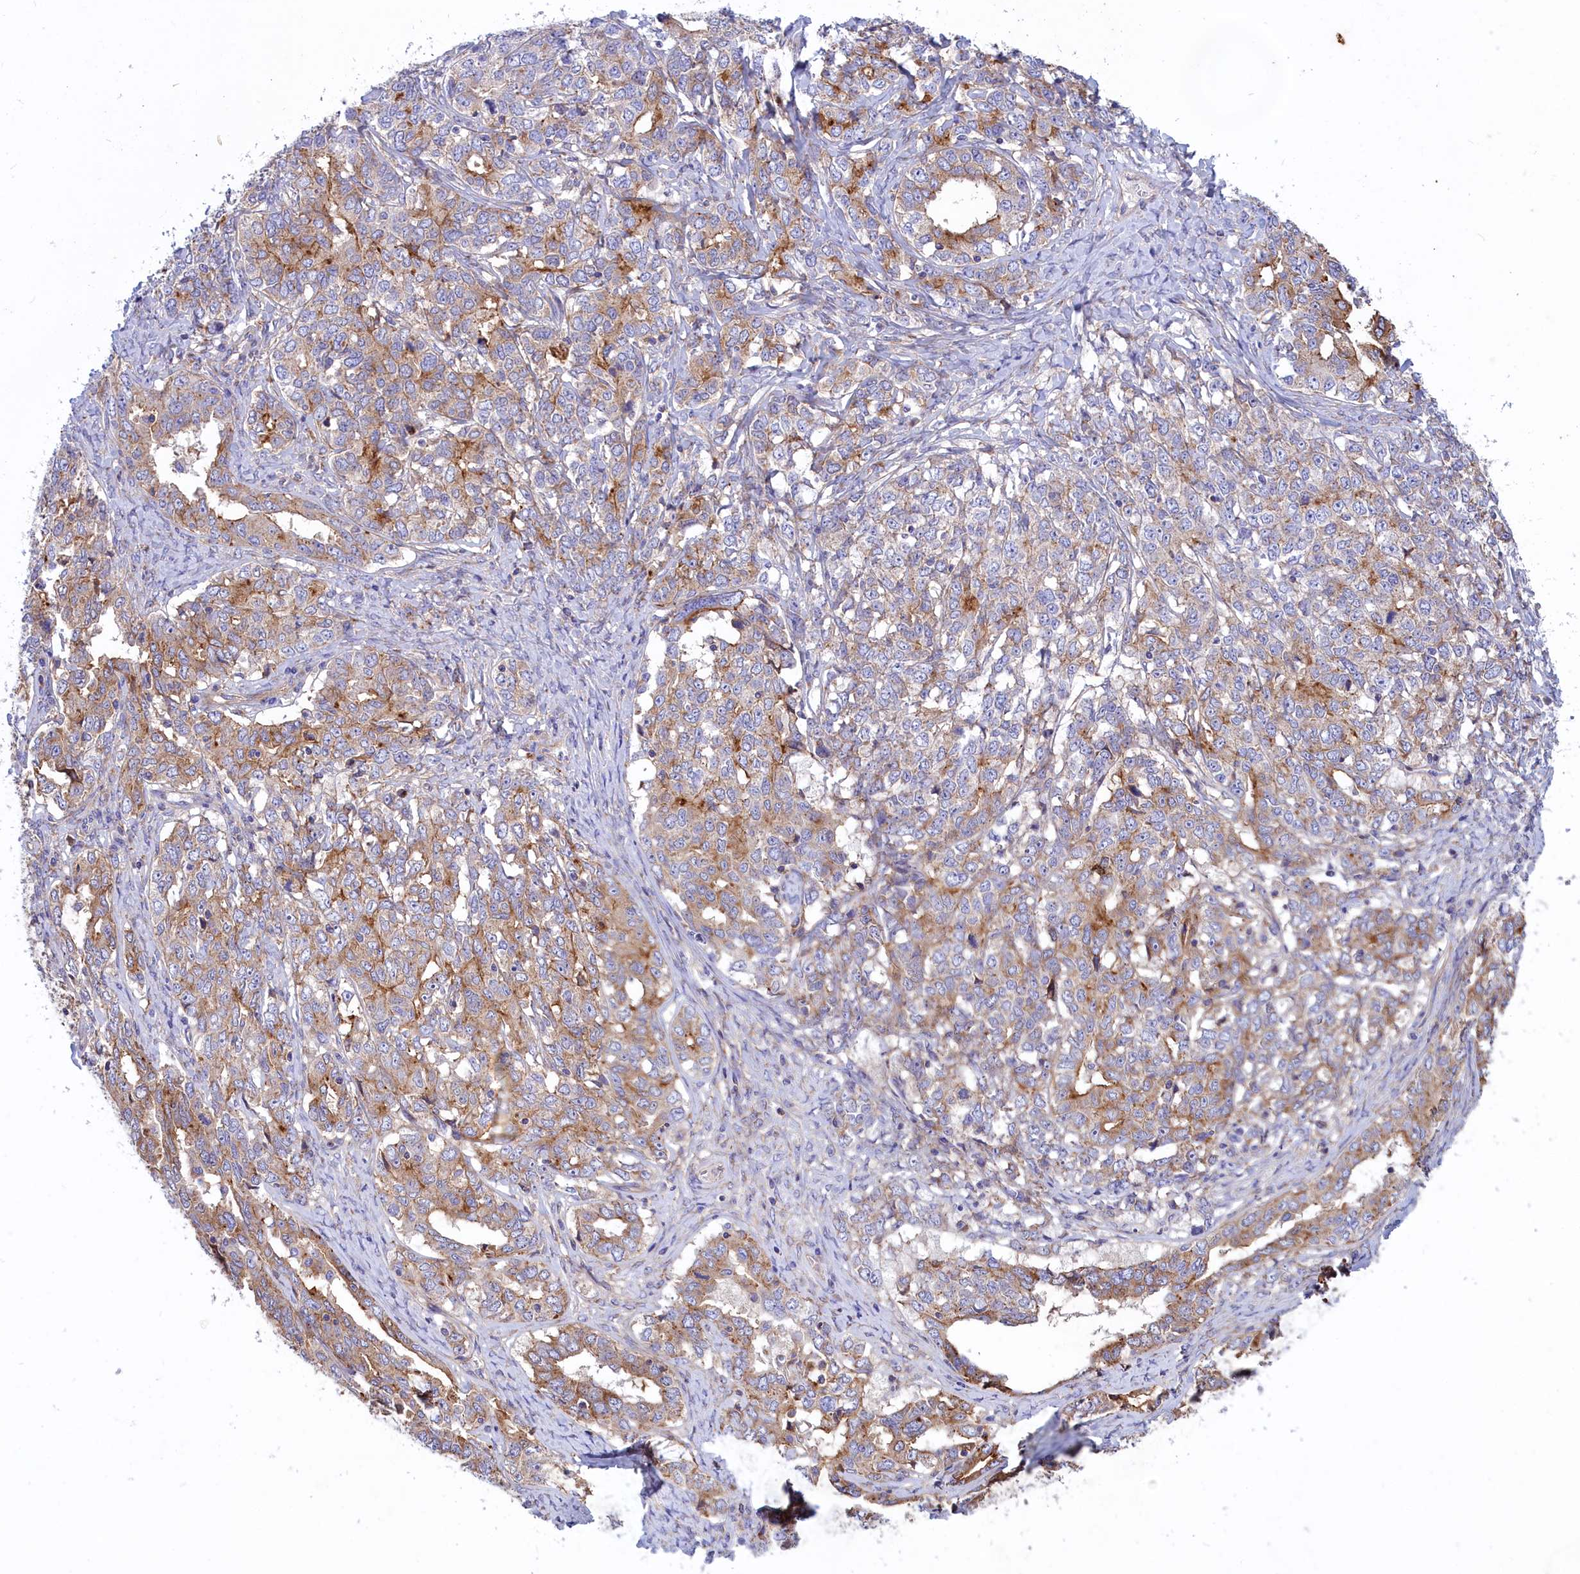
{"staining": {"intensity": "moderate", "quantity": ">75%", "location": "cytoplasmic/membranous"}, "tissue": "ovarian cancer", "cell_type": "Tumor cells", "image_type": "cancer", "snomed": [{"axis": "morphology", "description": "Carcinoma, endometroid"}, {"axis": "topography", "description": "Ovary"}], "caption": "Ovarian cancer was stained to show a protein in brown. There is medium levels of moderate cytoplasmic/membranous staining in about >75% of tumor cells. (DAB IHC with brightfield microscopy, high magnification).", "gene": "SCAMP4", "patient": {"sex": "female", "age": 62}}